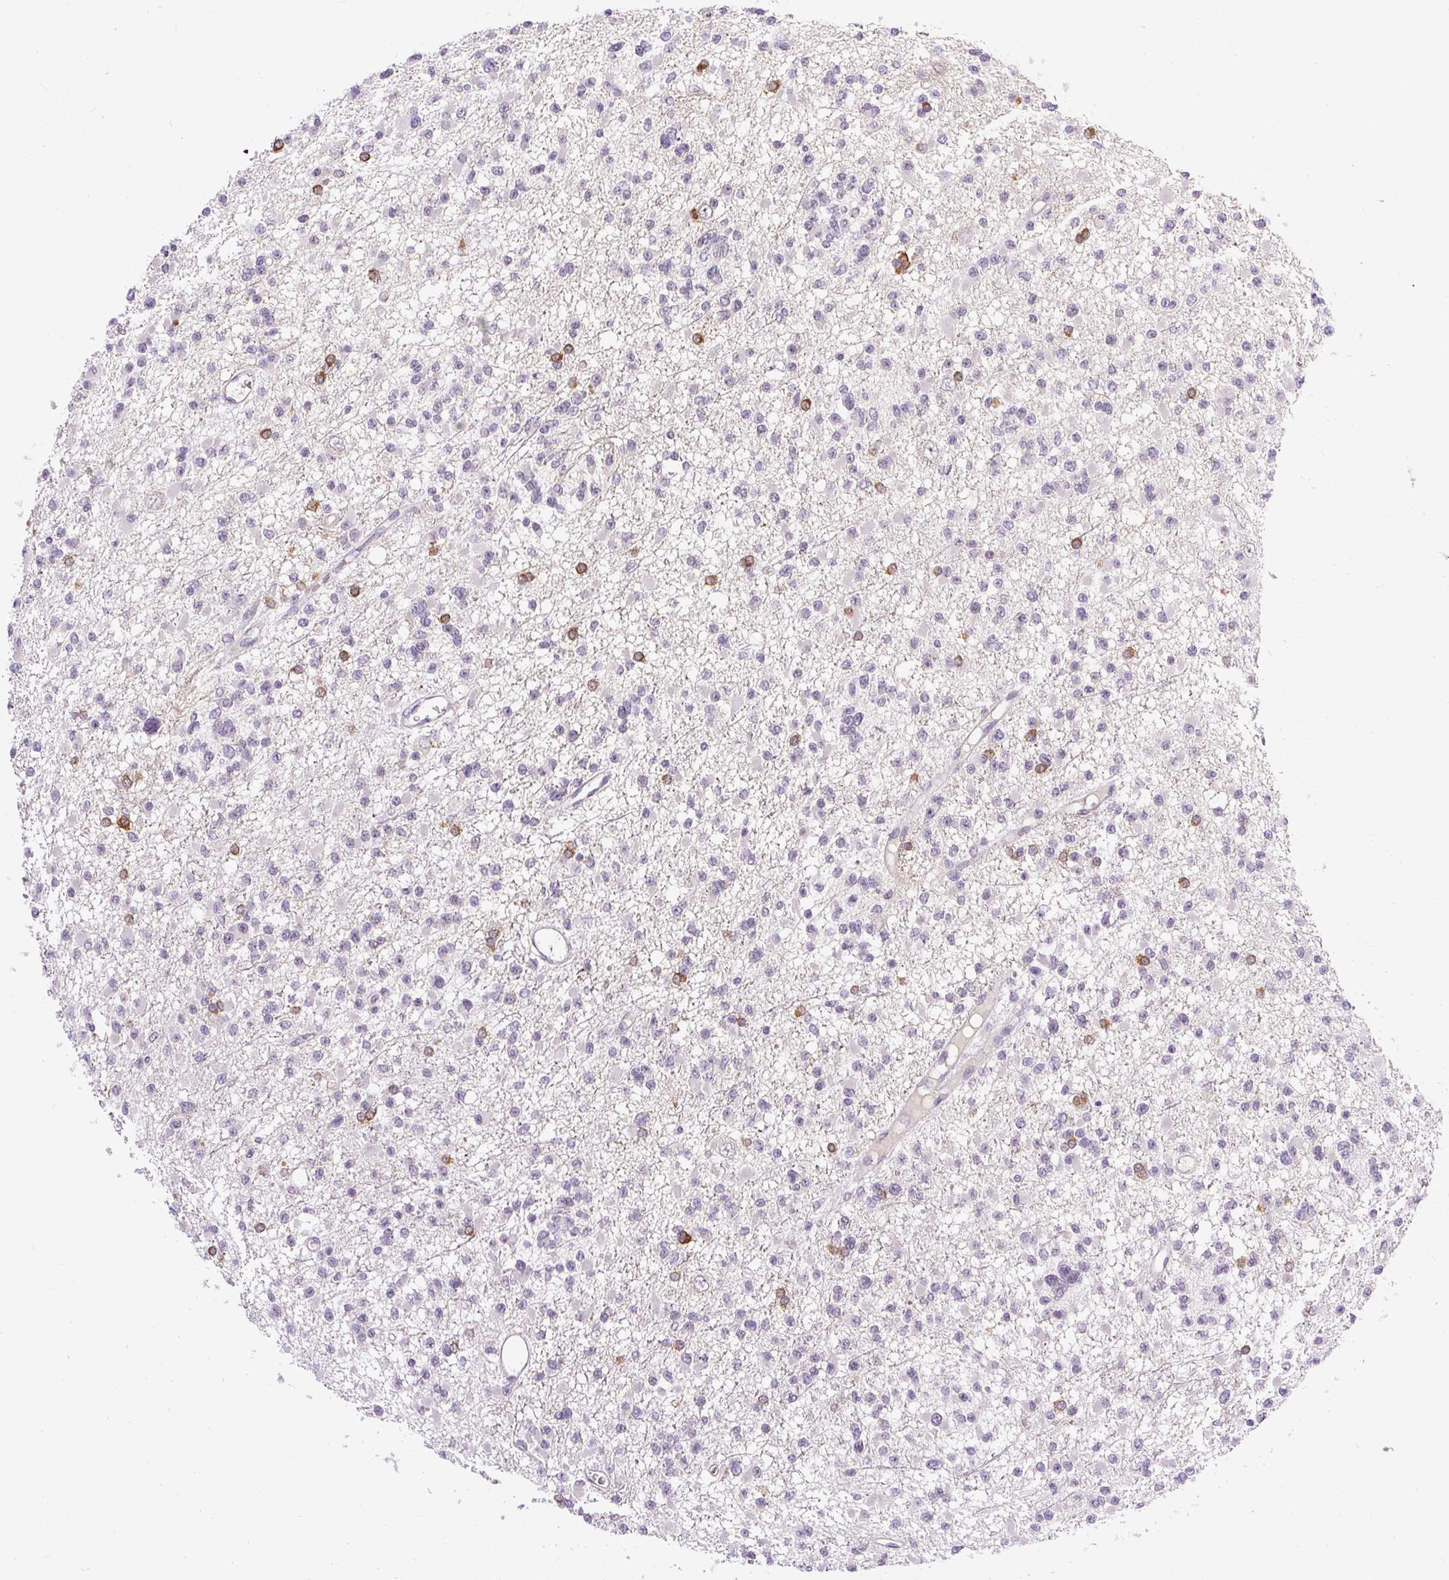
{"staining": {"intensity": "negative", "quantity": "none", "location": "none"}, "tissue": "glioma", "cell_type": "Tumor cells", "image_type": "cancer", "snomed": [{"axis": "morphology", "description": "Glioma, malignant, Low grade"}, {"axis": "topography", "description": "Brain"}], "caption": "Low-grade glioma (malignant) was stained to show a protein in brown. There is no significant expression in tumor cells.", "gene": "FAM117B", "patient": {"sex": "female", "age": 22}}